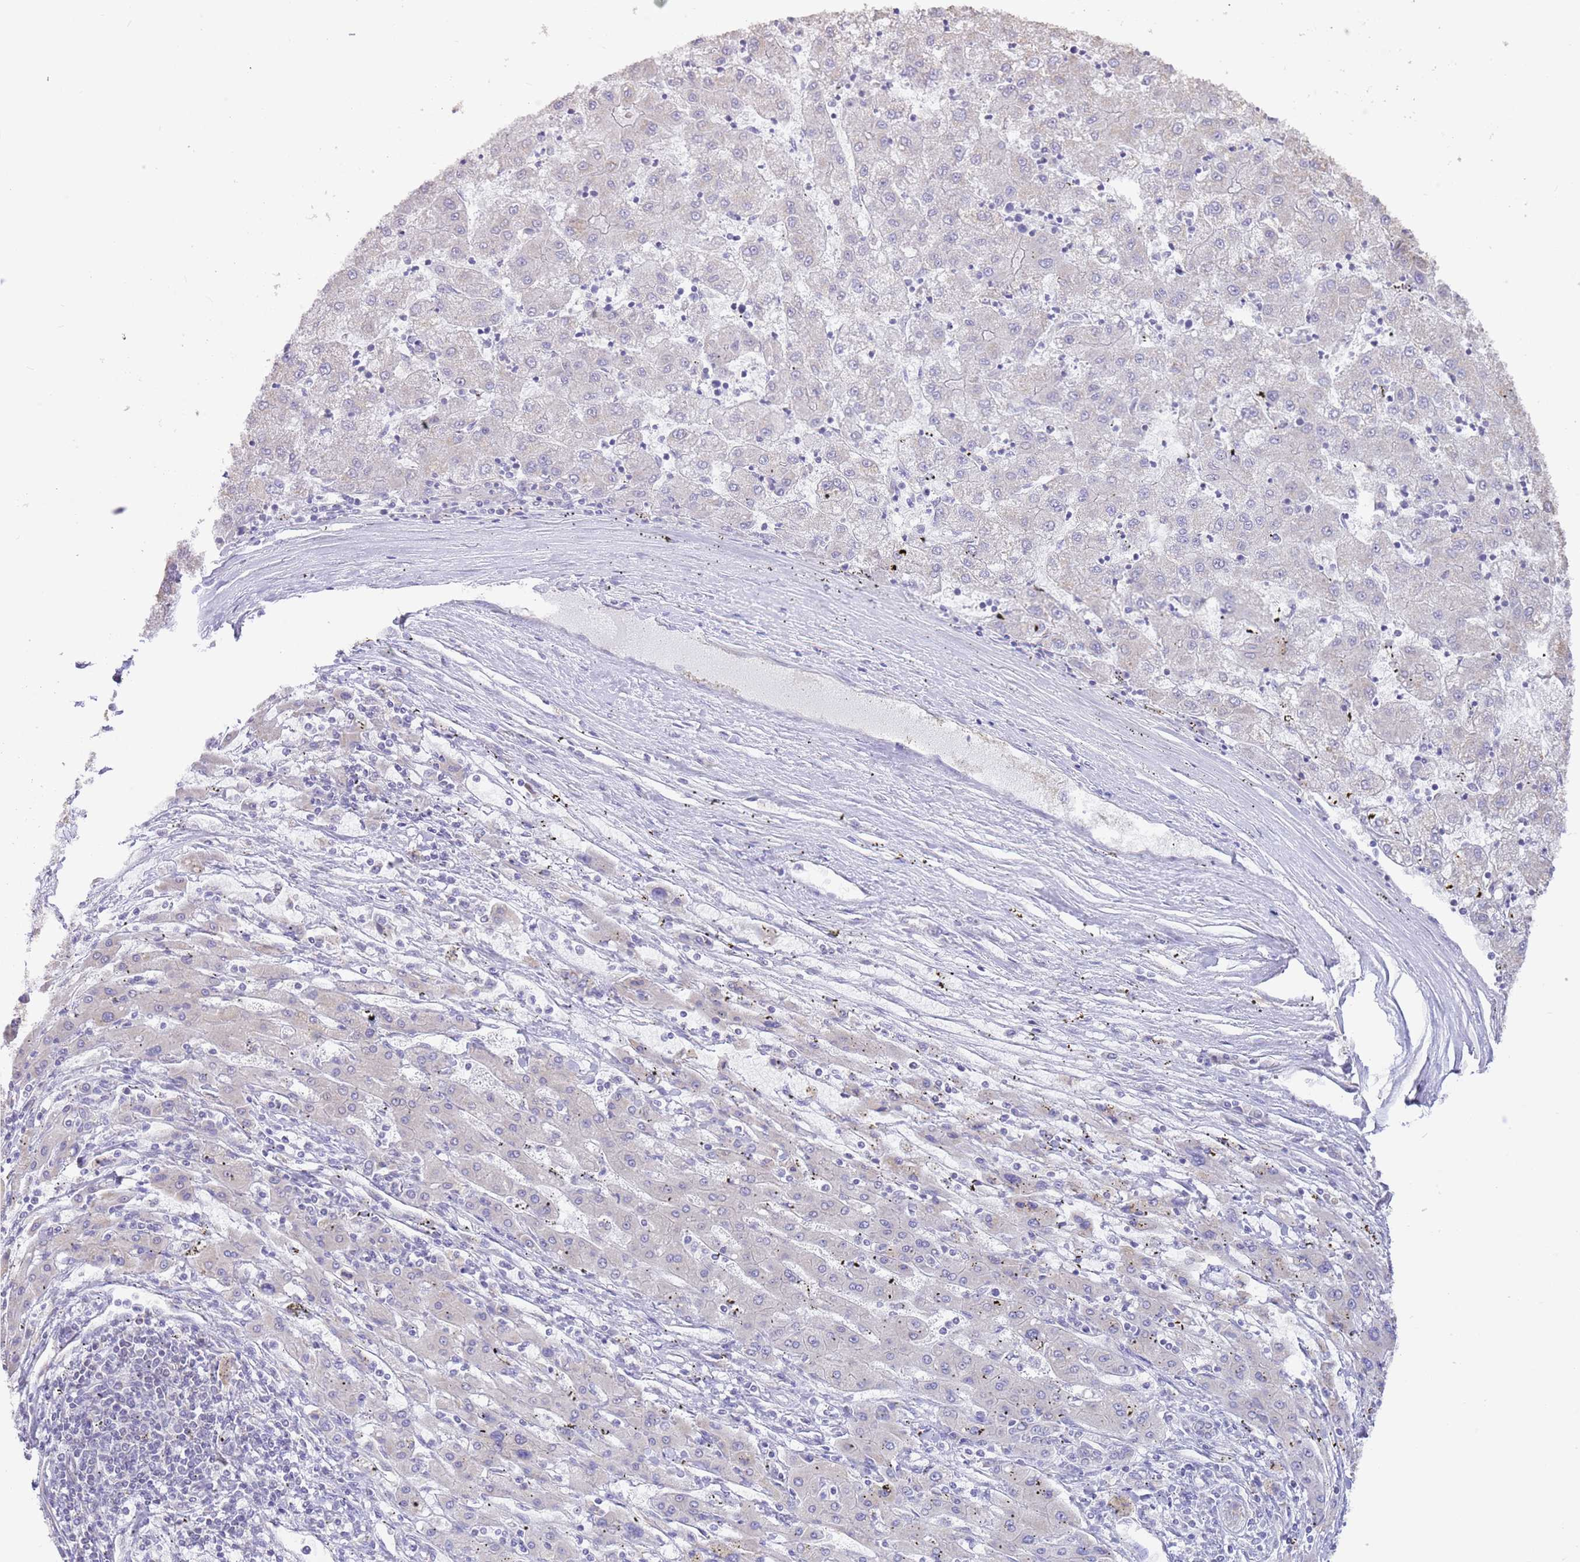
{"staining": {"intensity": "negative", "quantity": "none", "location": "none"}, "tissue": "liver cancer", "cell_type": "Tumor cells", "image_type": "cancer", "snomed": [{"axis": "morphology", "description": "Carcinoma, Hepatocellular, NOS"}, {"axis": "topography", "description": "Liver"}], "caption": "The photomicrograph reveals no significant positivity in tumor cells of liver hepatocellular carcinoma. Nuclei are stained in blue.", "gene": "DOCK9", "patient": {"sex": "male", "age": 72}}